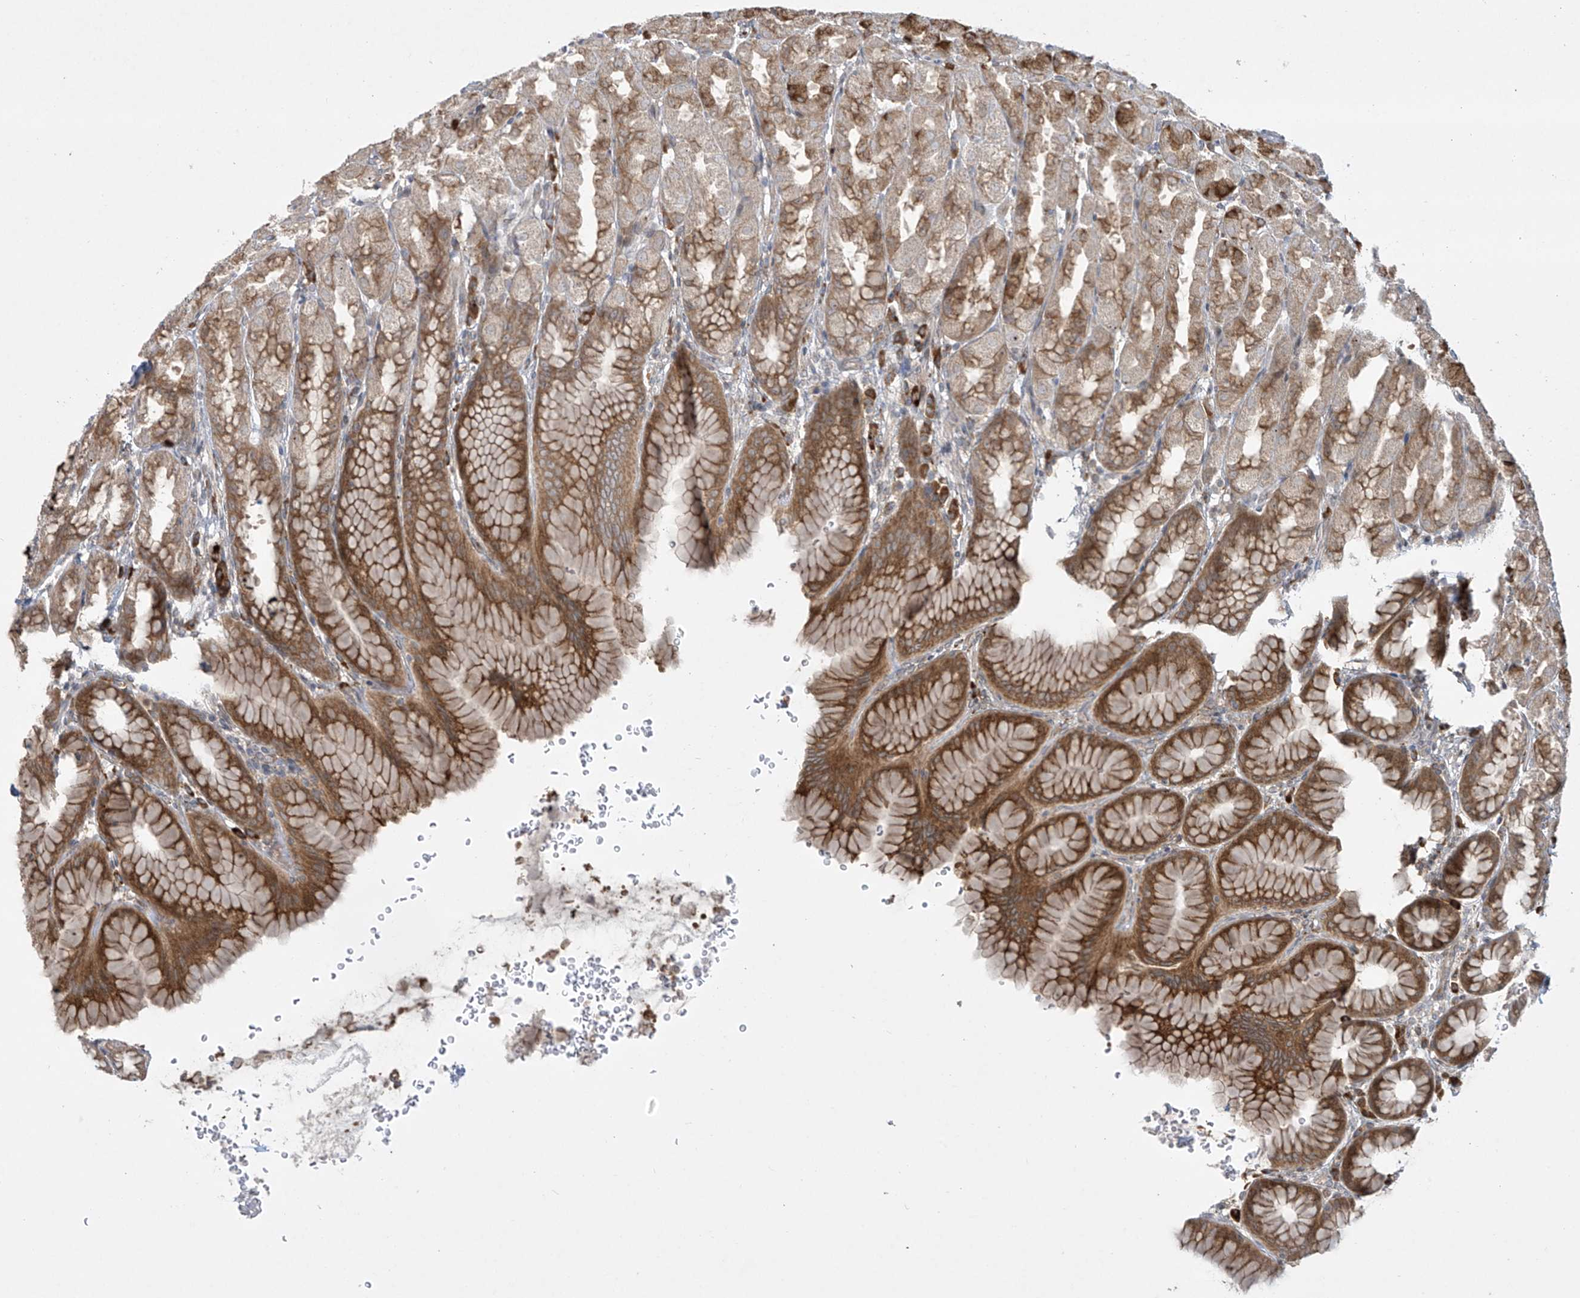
{"staining": {"intensity": "moderate", "quantity": ">75%", "location": "cytoplasmic/membranous"}, "tissue": "stomach", "cell_type": "Glandular cells", "image_type": "normal", "snomed": [{"axis": "morphology", "description": "Normal tissue, NOS"}, {"axis": "topography", "description": "Stomach"}], "caption": "Immunohistochemistry (IHC) (DAB) staining of benign human stomach exhibits moderate cytoplasmic/membranous protein positivity in approximately >75% of glandular cells.", "gene": "PPAT", "patient": {"sex": "male", "age": 42}}